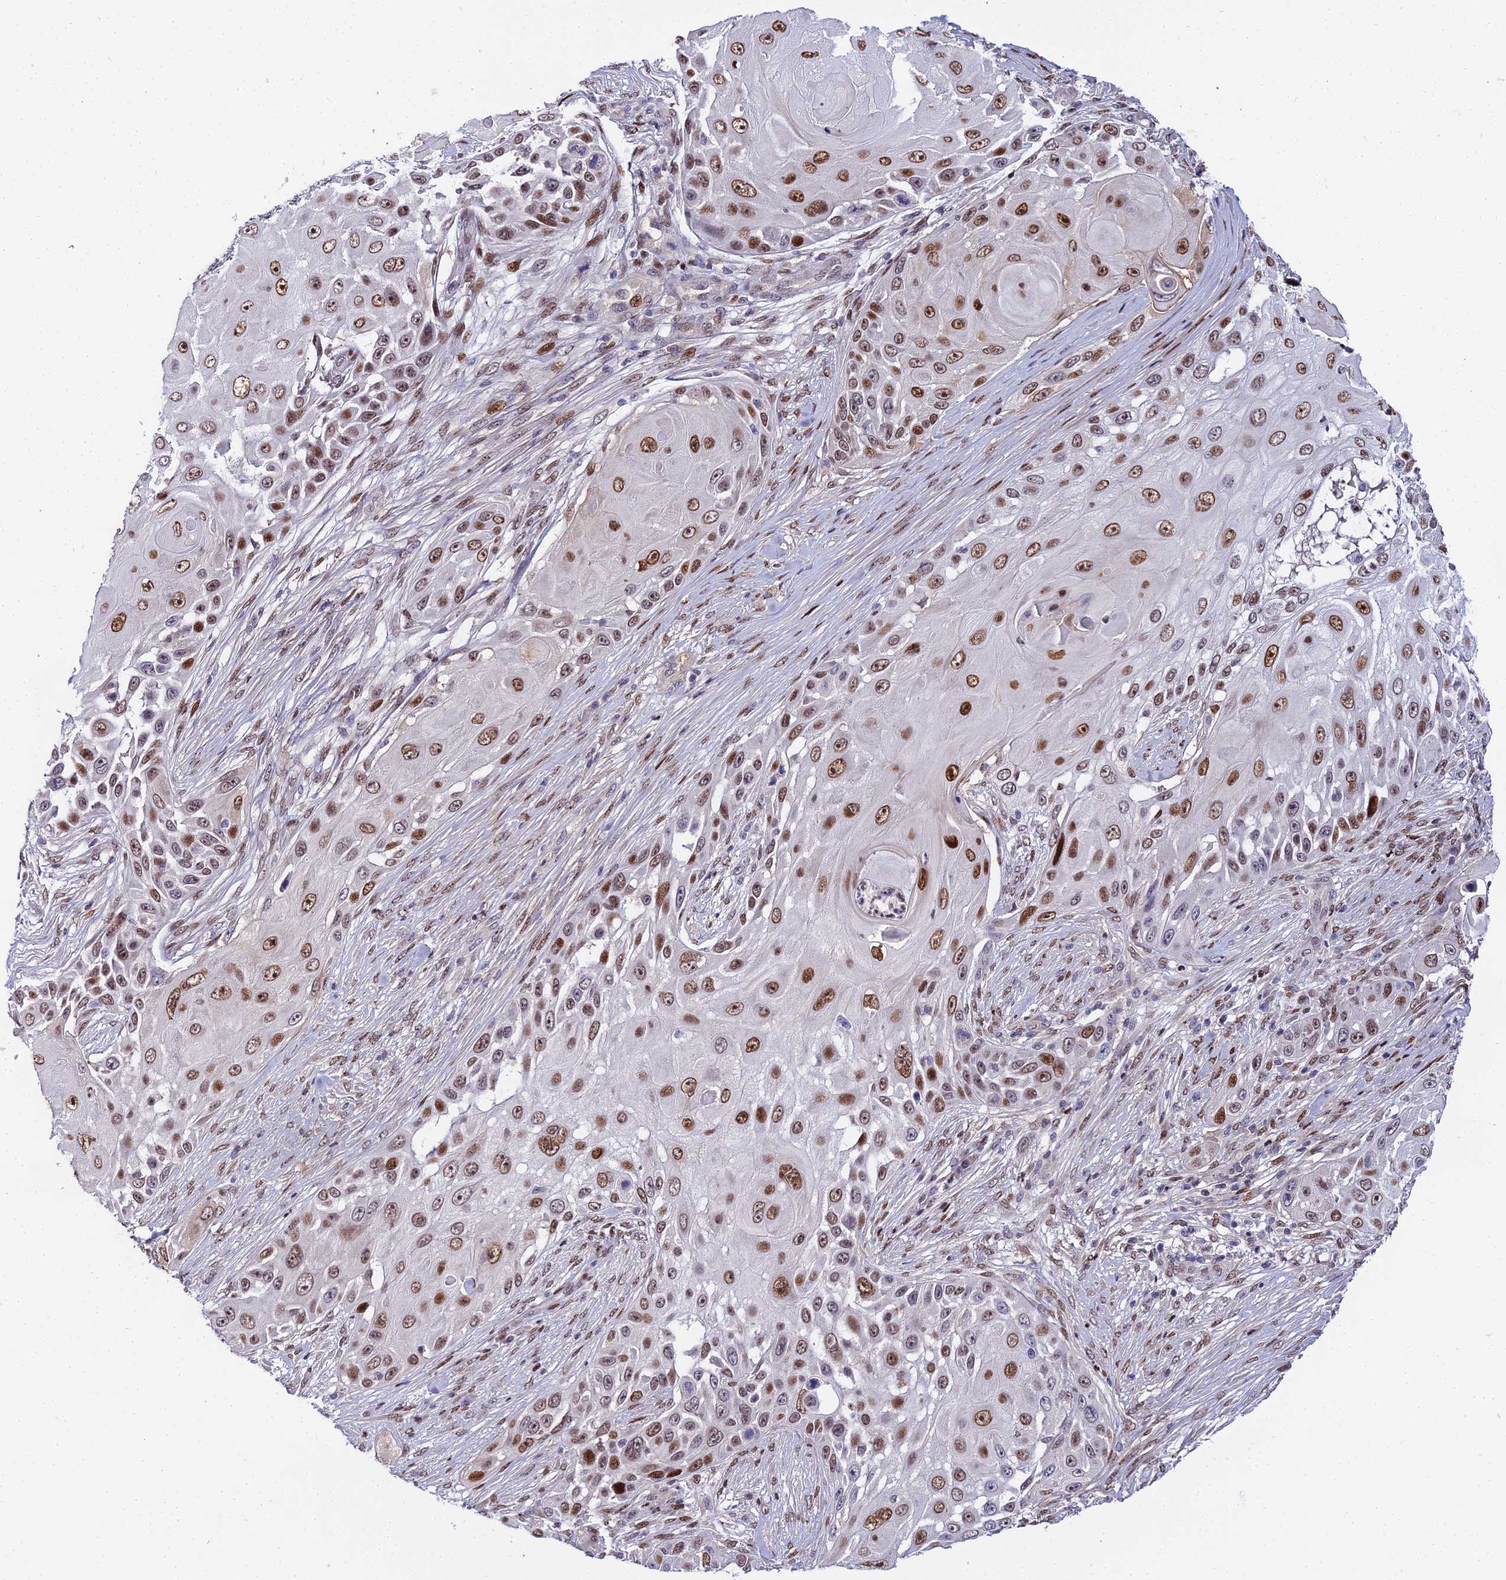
{"staining": {"intensity": "moderate", "quantity": ">75%", "location": "nuclear"}, "tissue": "skin cancer", "cell_type": "Tumor cells", "image_type": "cancer", "snomed": [{"axis": "morphology", "description": "Squamous cell carcinoma, NOS"}, {"axis": "topography", "description": "Skin"}], "caption": "A medium amount of moderate nuclear expression is appreciated in about >75% of tumor cells in squamous cell carcinoma (skin) tissue.", "gene": "ZNF707", "patient": {"sex": "female", "age": 44}}